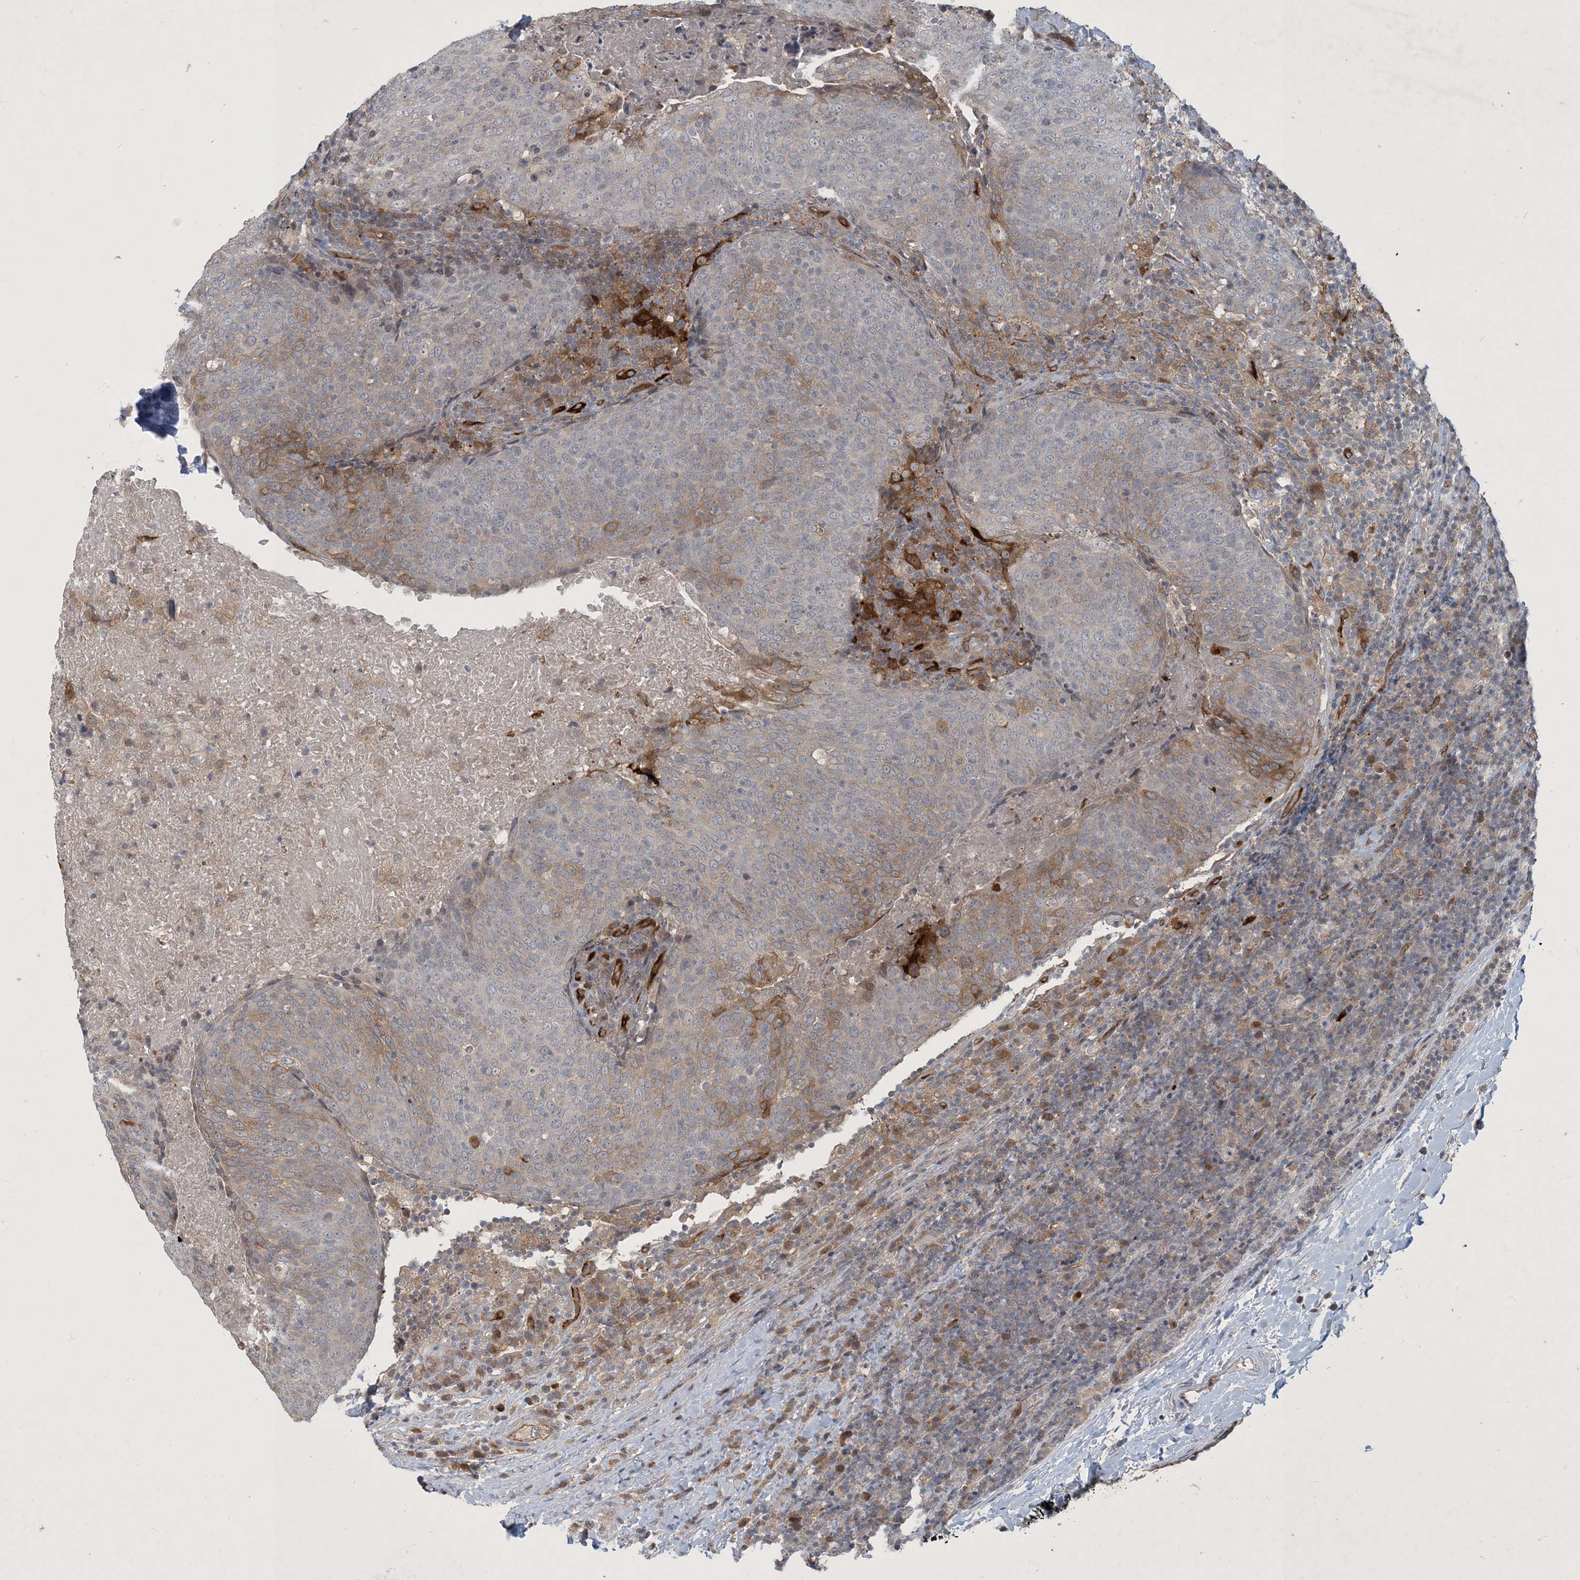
{"staining": {"intensity": "moderate", "quantity": "<25%", "location": "cytoplasmic/membranous"}, "tissue": "head and neck cancer", "cell_type": "Tumor cells", "image_type": "cancer", "snomed": [{"axis": "morphology", "description": "Squamous cell carcinoma, NOS"}, {"axis": "morphology", "description": "Squamous cell carcinoma, metastatic, NOS"}, {"axis": "topography", "description": "Lymph node"}, {"axis": "topography", "description": "Head-Neck"}], "caption": "Head and neck cancer tissue displays moderate cytoplasmic/membranous staining in about <25% of tumor cells, visualized by immunohistochemistry. The staining is performed using DAB (3,3'-diaminobenzidine) brown chromogen to label protein expression. The nuclei are counter-stained blue using hematoxylin.", "gene": "CDS1", "patient": {"sex": "male", "age": 62}}